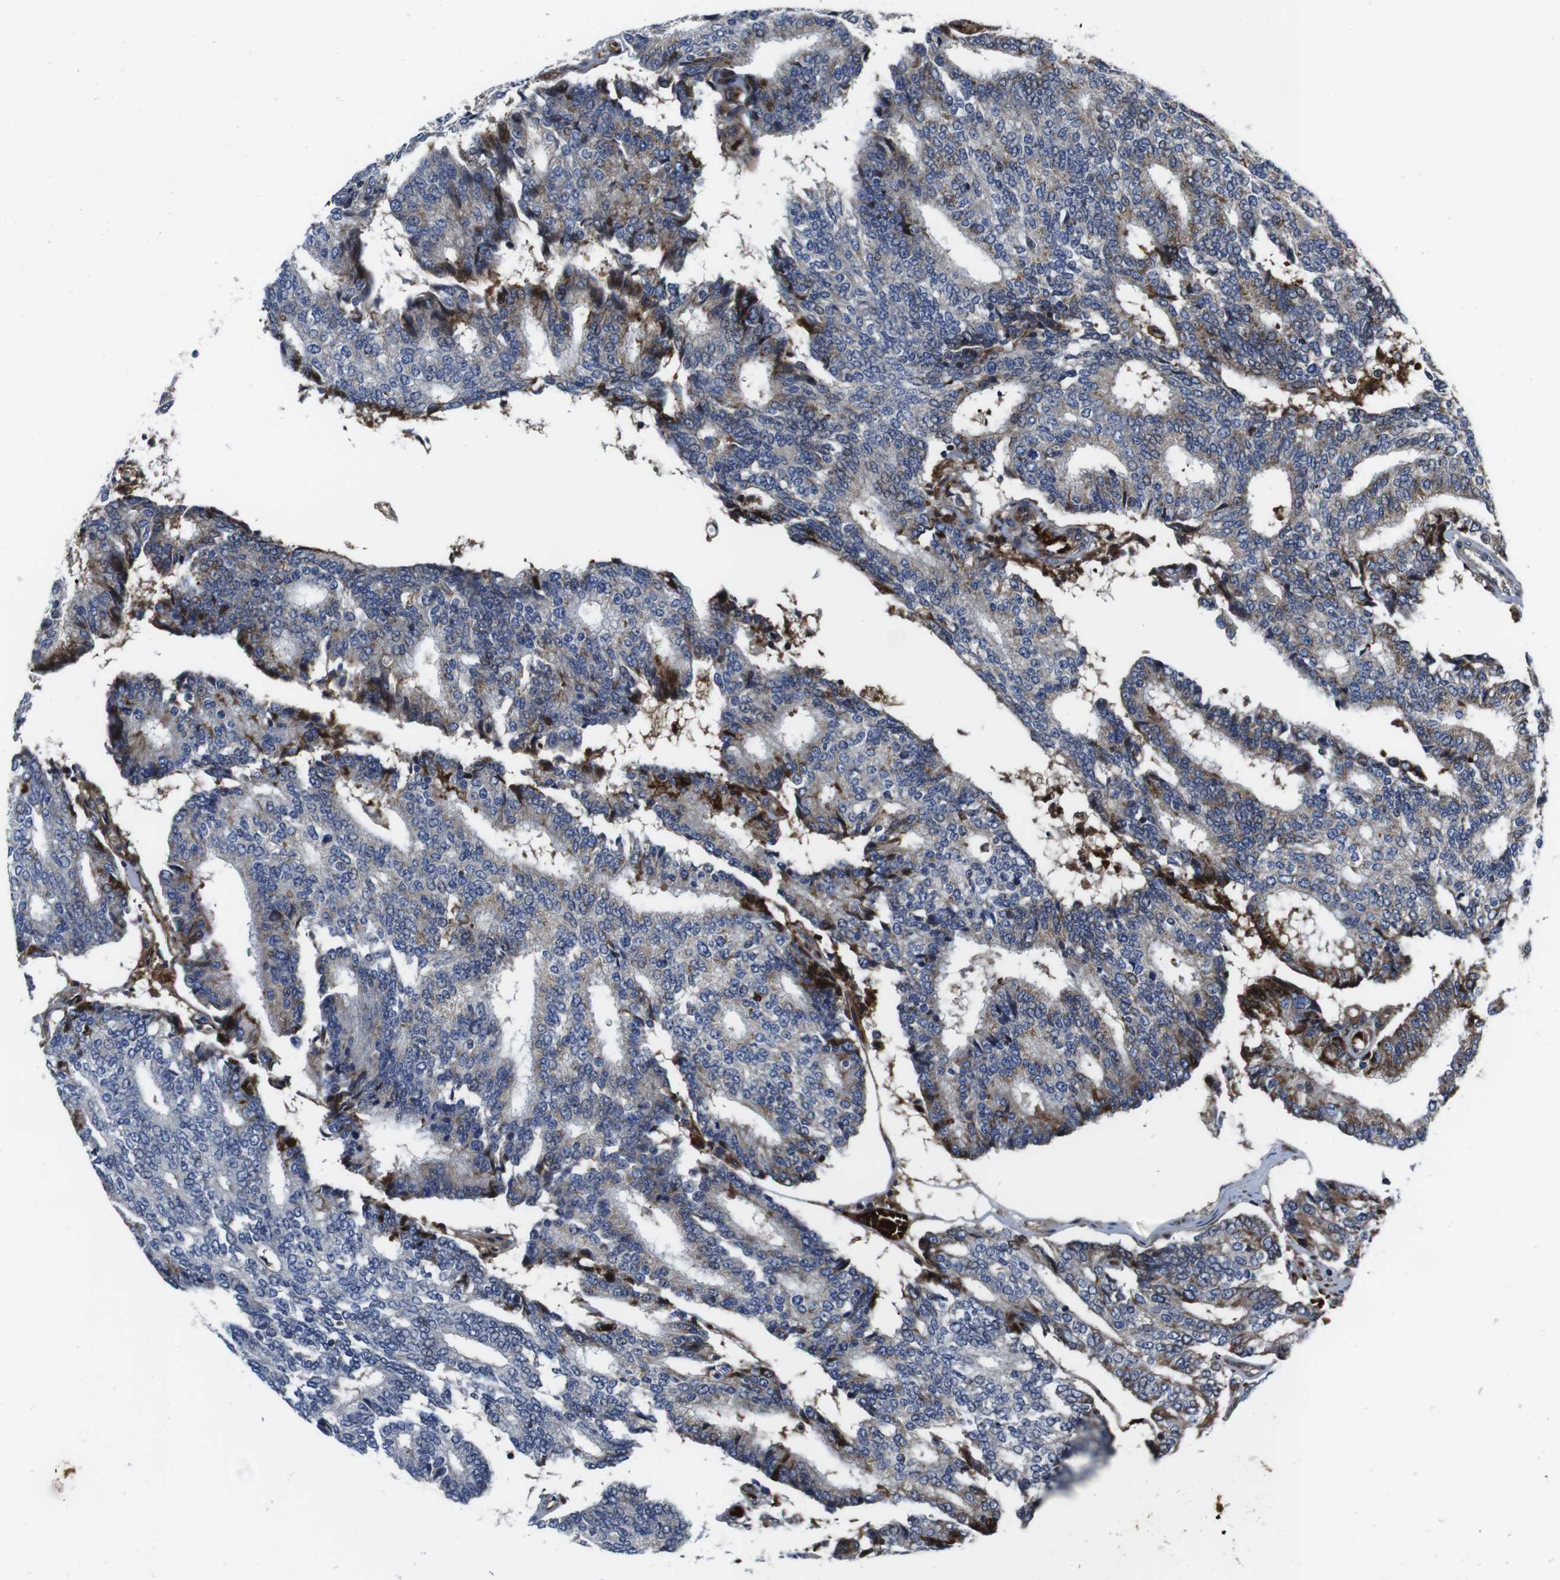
{"staining": {"intensity": "moderate", "quantity": "25%-75%", "location": "cytoplasmic/membranous"}, "tissue": "prostate cancer", "cell_type": "Tumor cells", "image_type": "cancer", "snomed": [{"axis": "morphology", "description": "Adenocarcinoma, High grade"}, {"axis": "topography", "description": "Prostate"}], "caption": "Prostate cancer stained with a protein marker displays moderate staining in tumor cells.", "gene": "SMYD3", "patient": {"sex": "male", "age": 55}}